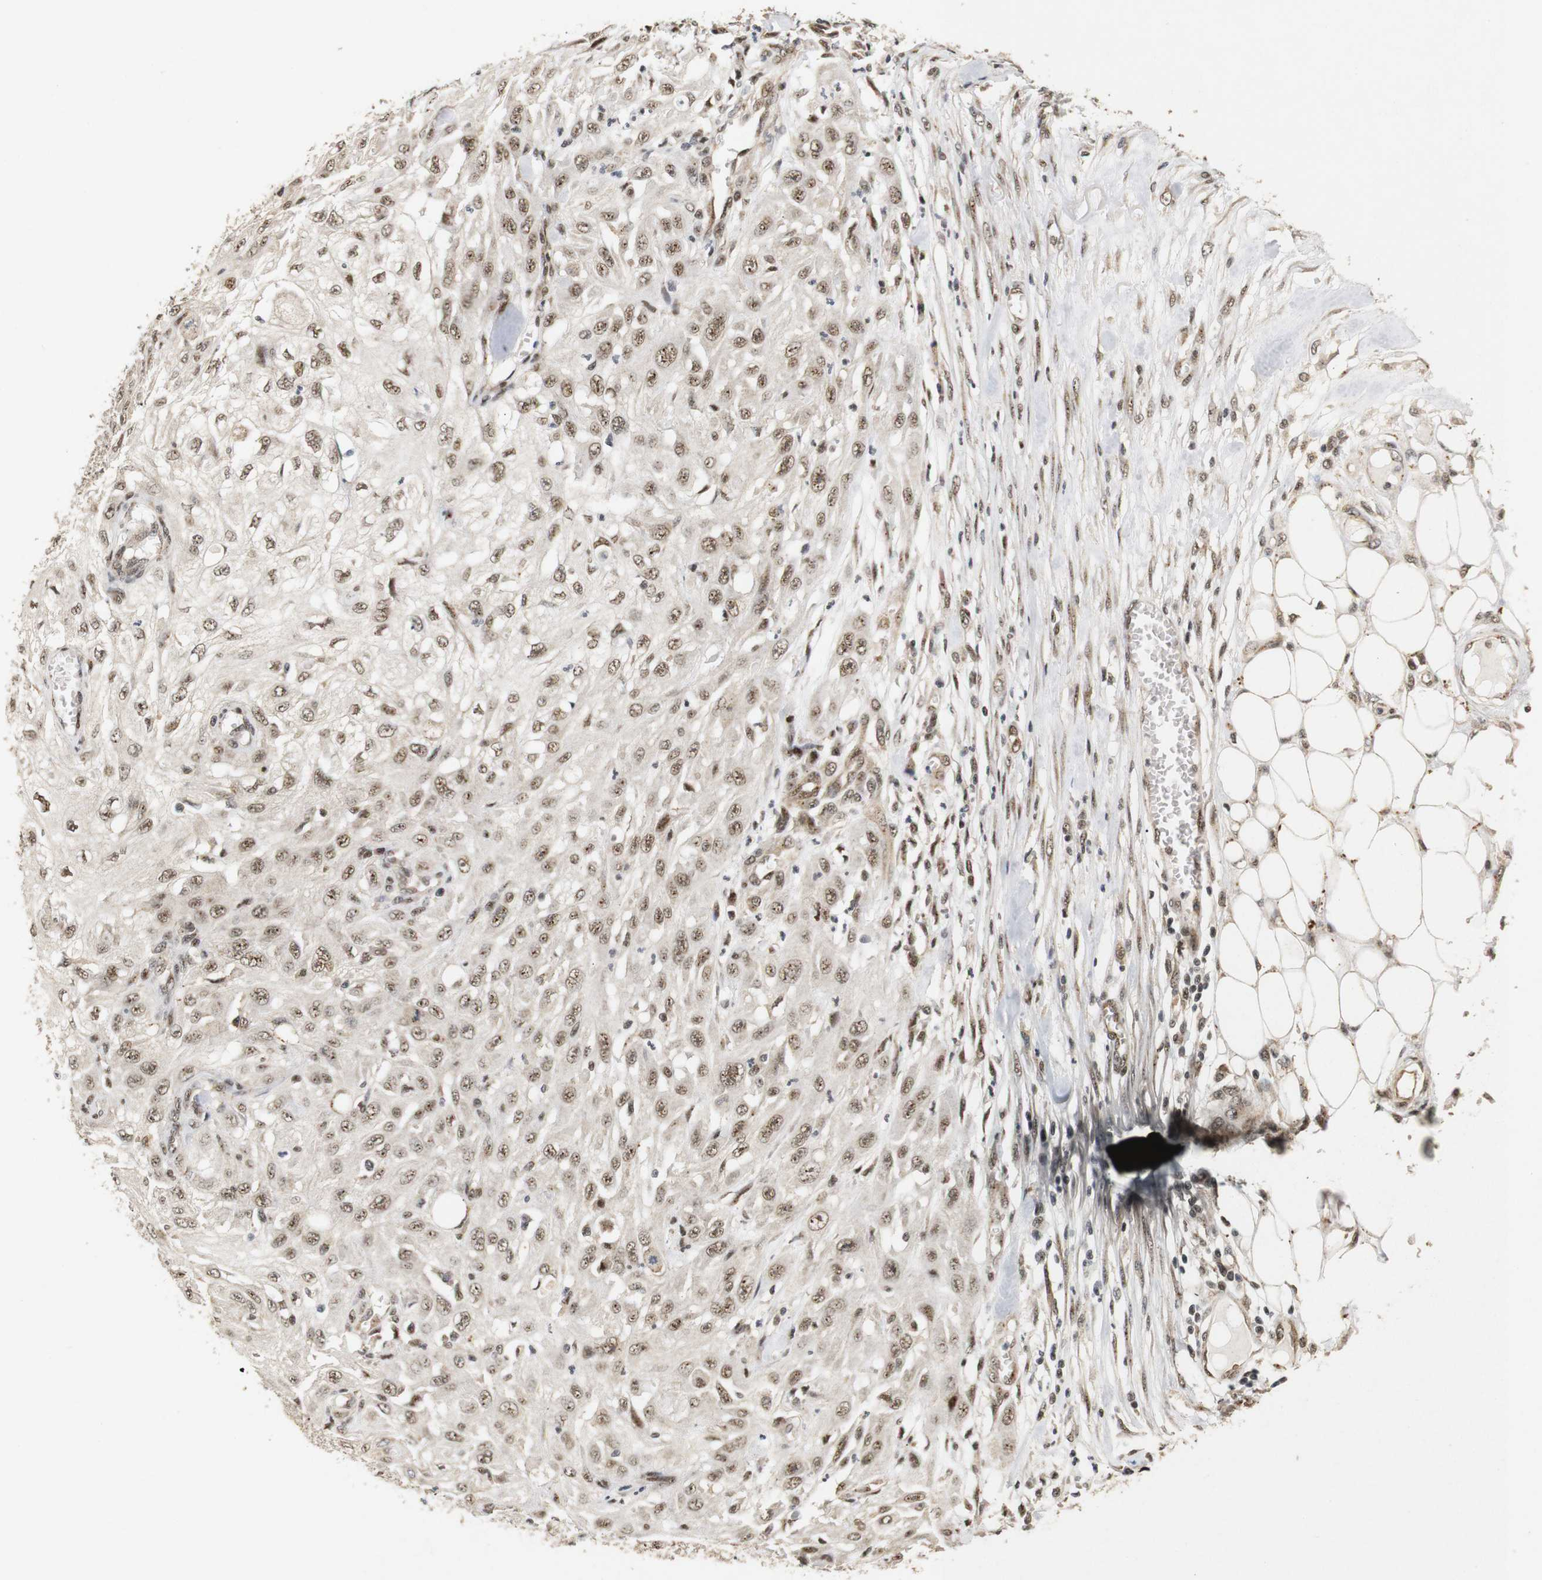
{"staining": {"intensity": "moderate", "quantity": ">75%", "location": "nuclear"}, "tissue": "skin cancer", "cell_type": "Tumor cells", "image_type": "cancer", "snomed": [{"axis": "morphology", "description": "Squamous cell carcinoma, NOS"}, {"axis": "morphology", "description": "Squamous cell carcinoma, metastatic, NOS"}, {"axis": "topography", "description": "Skin"}, {"axis": "topography", "description": "Lymph node"}], "caption": "Immunohistochemistry (IHC) histopathology image of human skin cancer (squamous cell carcinoma) stained for a protein (brown), which demonstrates medium levels of moderate nuclear staining in about >75% of tumor cells.", "gene": "PYM1", "patient": {"sex": "male", "age": 75}}